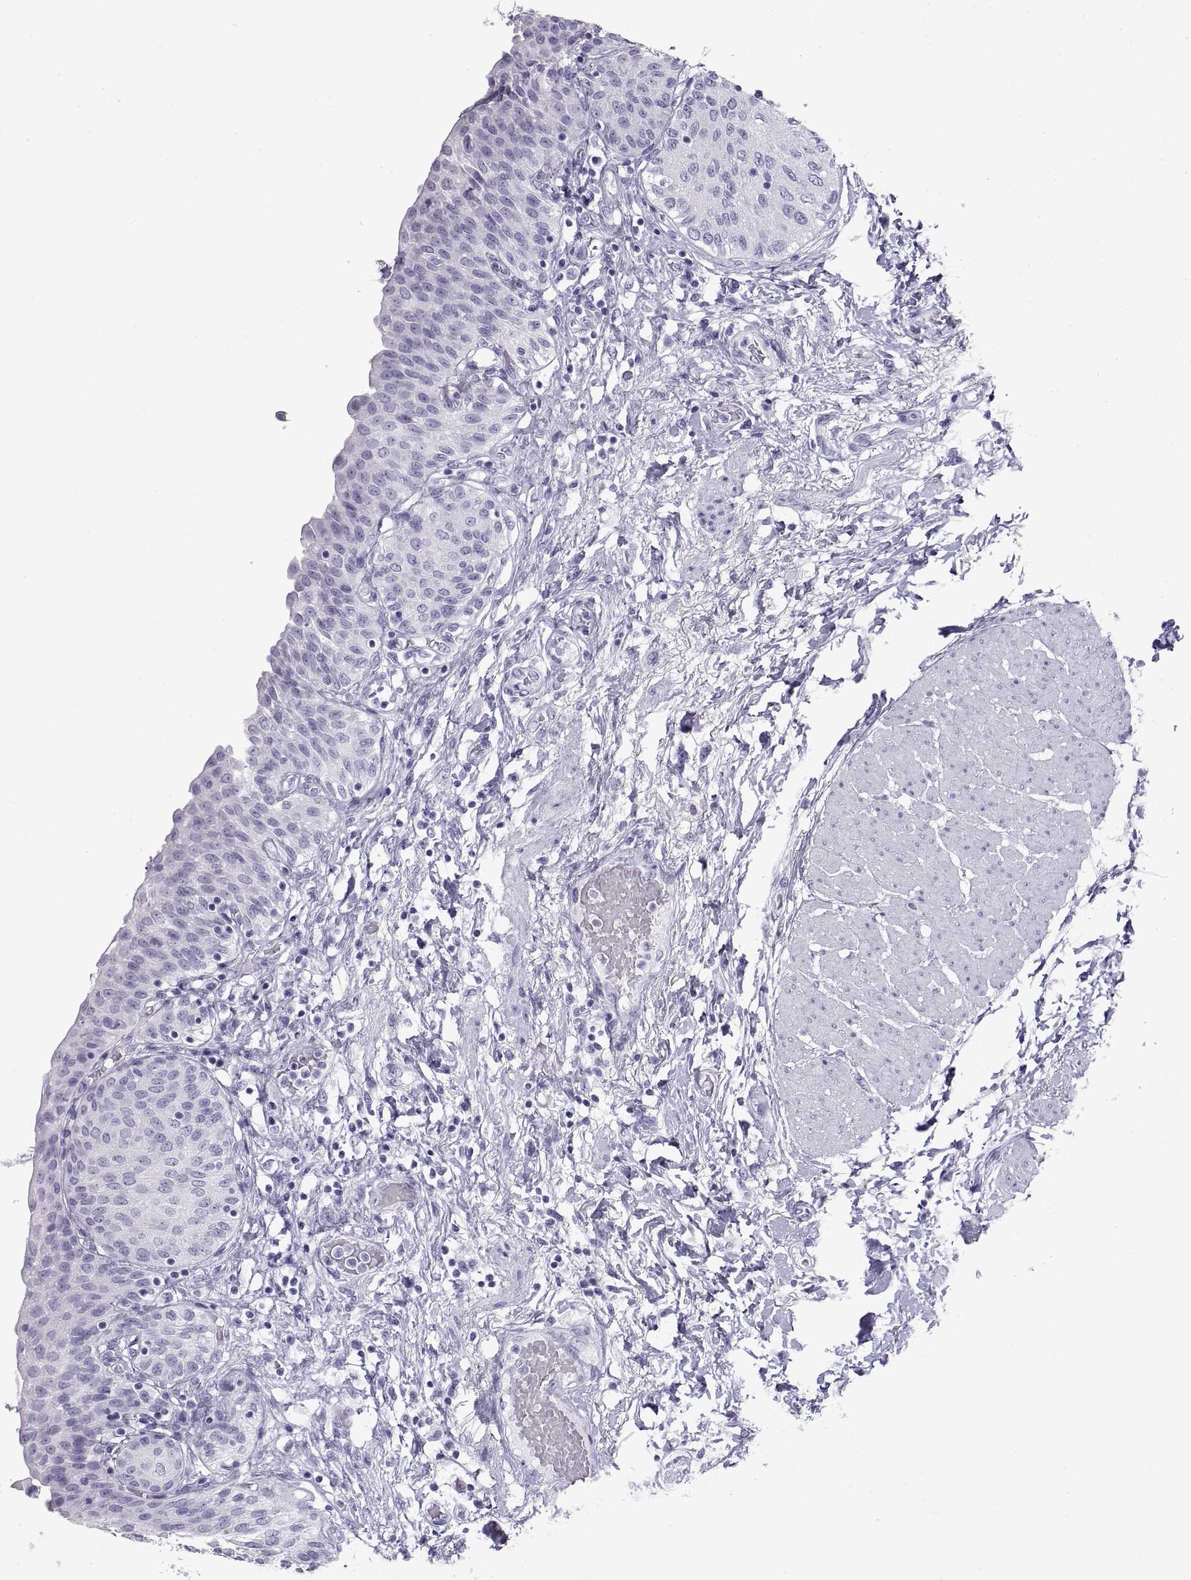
{"staining": {"intensity": "negative", "quantity": "none", "location": "none"}, "tissue": "urinary bladder", "cell_type": "Urothelial cells", "image_type": "normal", "snomed": [{"axis": "morphology", "description": "Normal tissue, NOS"}, {"axis": "morphology", "description": "Metaplasia, NOS"}, {"axis": "topography", "description": "Urinary bladder"}], "caption": "Immunohistochemistry (IHC) micrograph of normal urinary bladder: human urinary bladder stained with DAB exhibits no significant protein expression in urothelial cells. The staining is performed using DAB brown chromogen with nuclei counter-stained in using hematoxylin.", "gene": "RLBP1", "patient": {"sex": "male", "age": 68}}